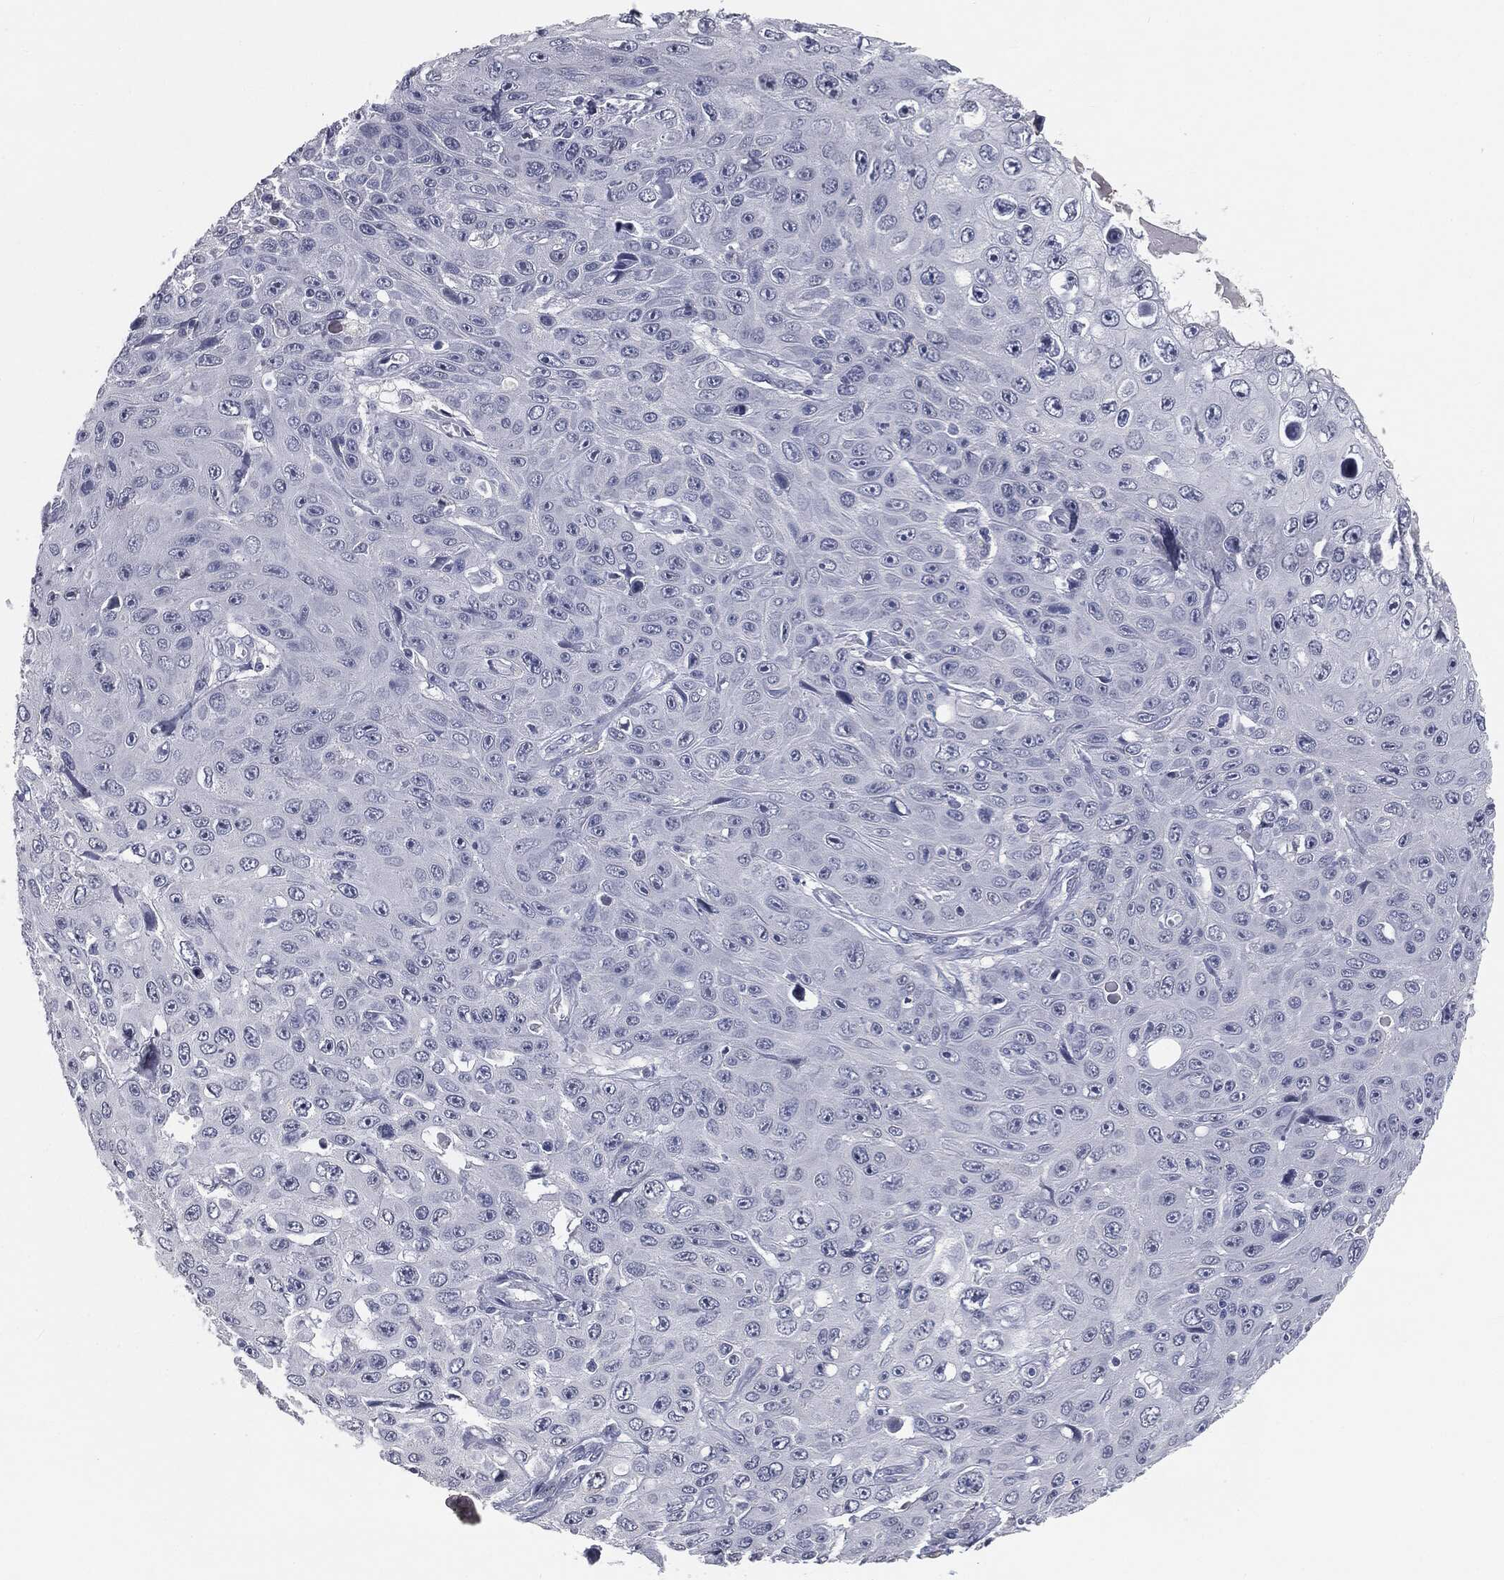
{"staining": {"intensity": "negative", "quantity": "none", "location": "none"}, "tissue": "skin cancer", "cell_type": "Tumor cells", "image_type": "cancer", "snomed": [{"axis": "morphology", "description": "Squamous cell carcinoma, NOS"}, {"axis": "topography", "description": "Skin"}], "caption": "DAB (3,3'-diaminobenzidine) immunohistochemical staining of squamous cell carcinoma (skin) displays no significant expression in tumor cells.", "gene": "PRAME", "patient": {"sex": "male", "age": 82}}